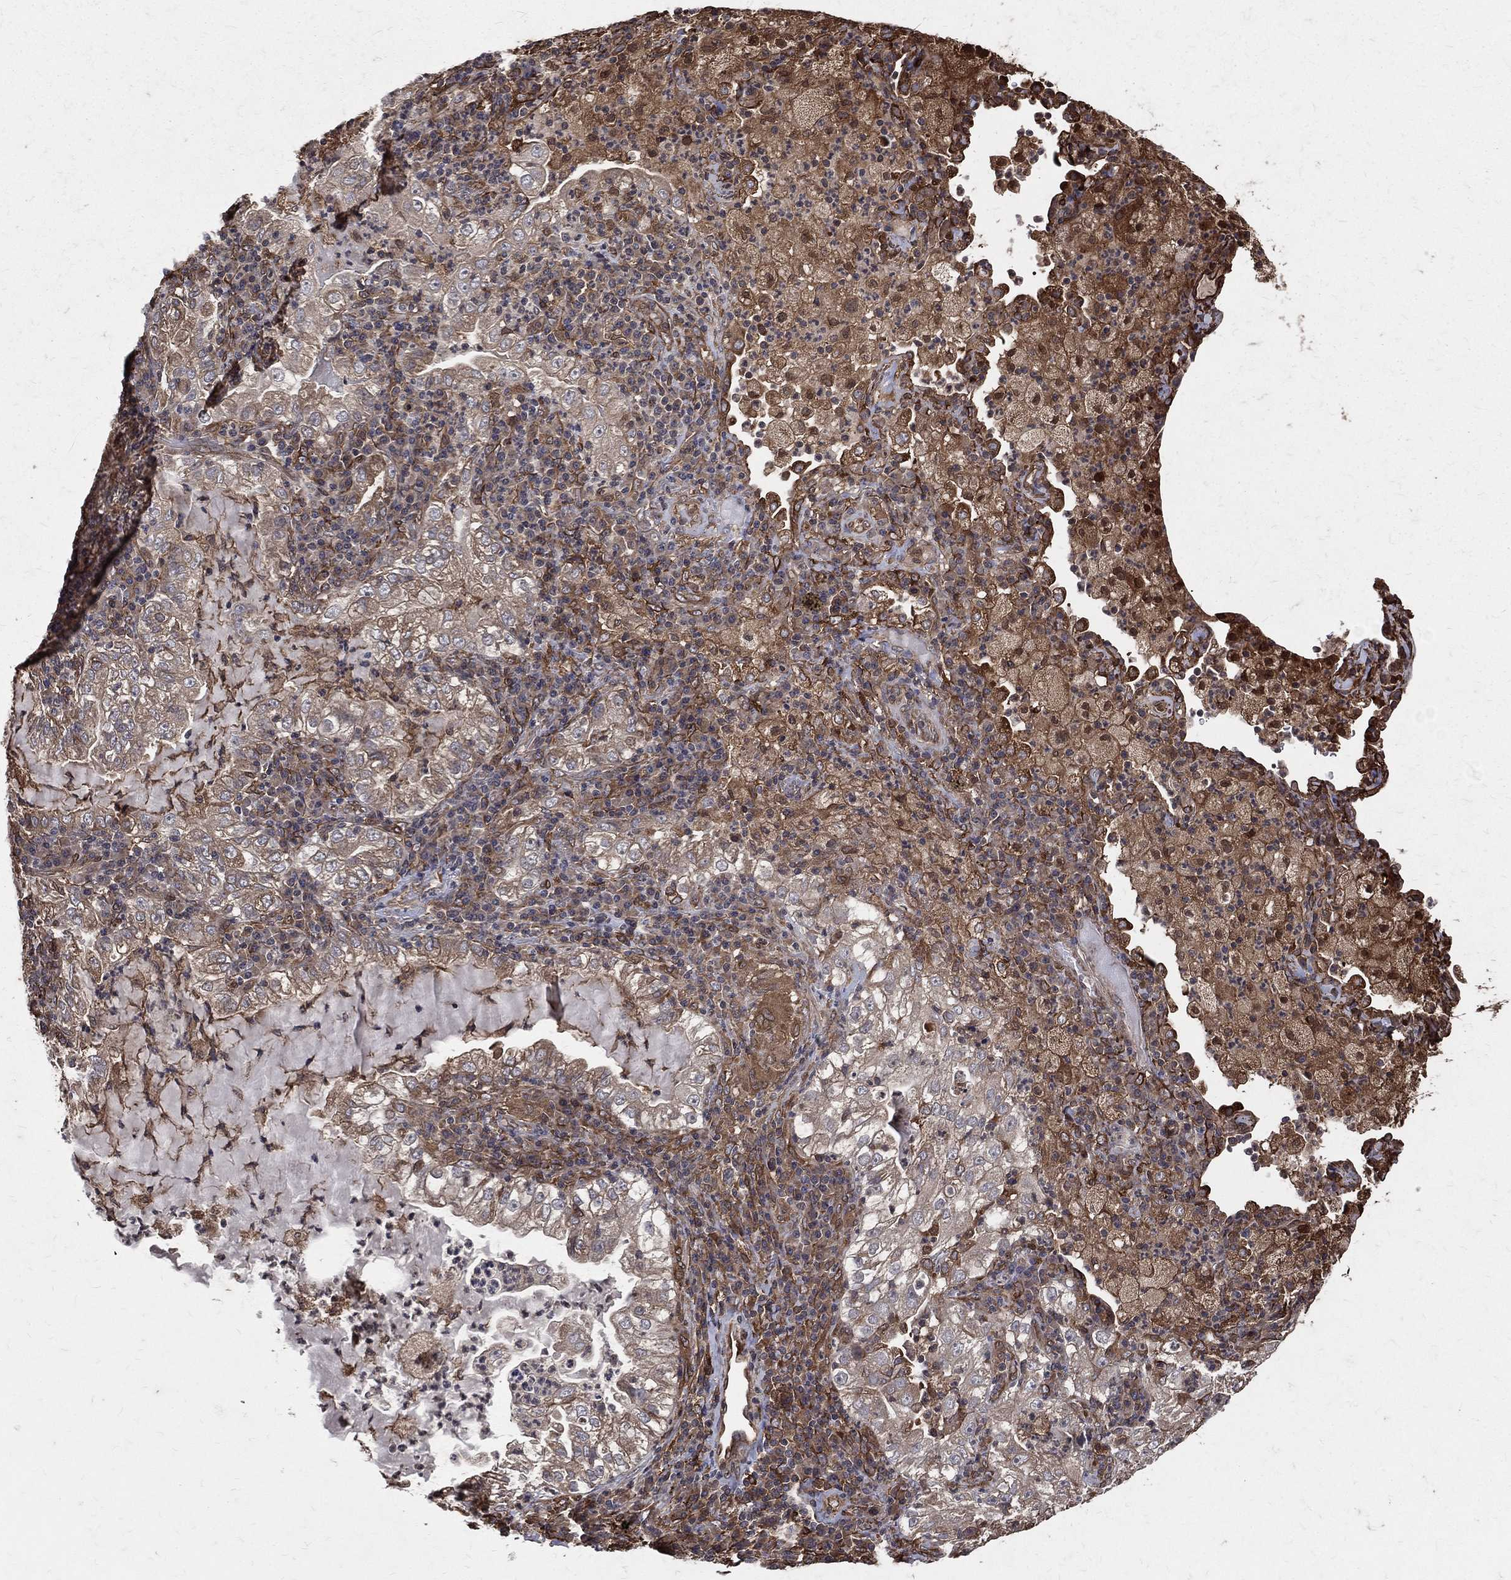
{"staining": {"intensity": "moderate", "quantity": "<25%", "location": "cytoplasmic/membranous"}, "tissue": "lung cancer", "cell_type": "Tumor cells", "image_type": "cancer", "snomed": [{"axis": "morphology", "description": "Adenocarcinoma, NOS"}, {"axis": "topography", "description": "Lung"}], "caption": "Moderate cytoplasmic/membranous protein staining is appreciated in about <25% of tumor cells in lung adenocarcinoma. The protein of interest is shown in brown color, while the nuclei are stained blue.", "gene": "DPYSL2", "patient": {"sex": "female", "age": 73}}